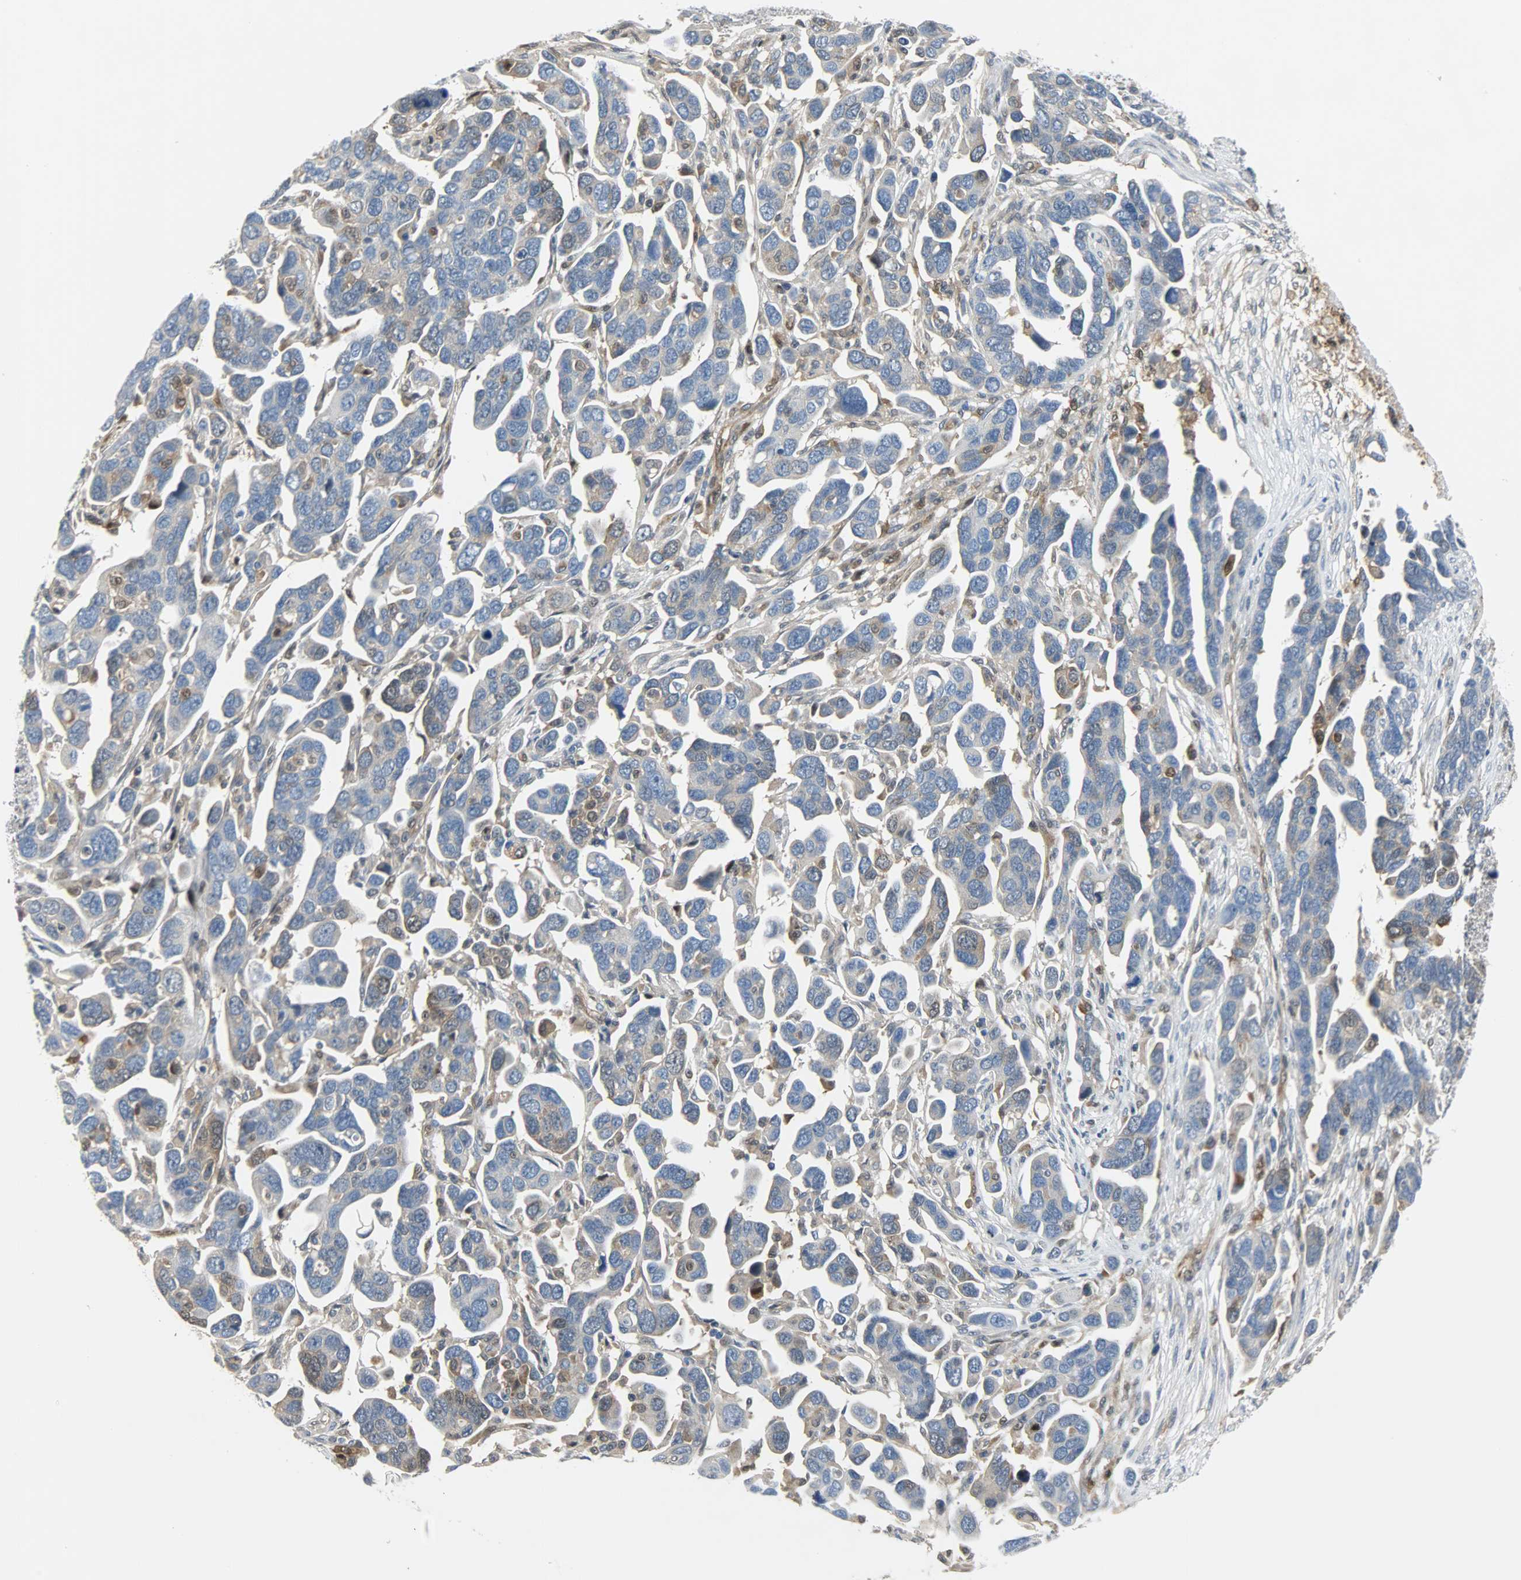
{"staining": {"intensity": "weak", "quantity": "<25%", "location": "cytoplasmic/membranous,nuclear"}, "tissue": "ovarian cancer", "cell_type": "Tumor cells", "image_type": "cancer", "snomed": [{"axis": "morphology", "description": "Cystadenocarcinoma, serous, NOS"}, {"axis": "topography", "description": "Ovary"}], "caption": "DAB immunohistochemical staining of ovarian cancer (serous cystadenocarcinoma) reveals no significant staining in tumor cells.", "gene": "EIF4EBP1", "patient": {"sex": "female", "age": 54}}